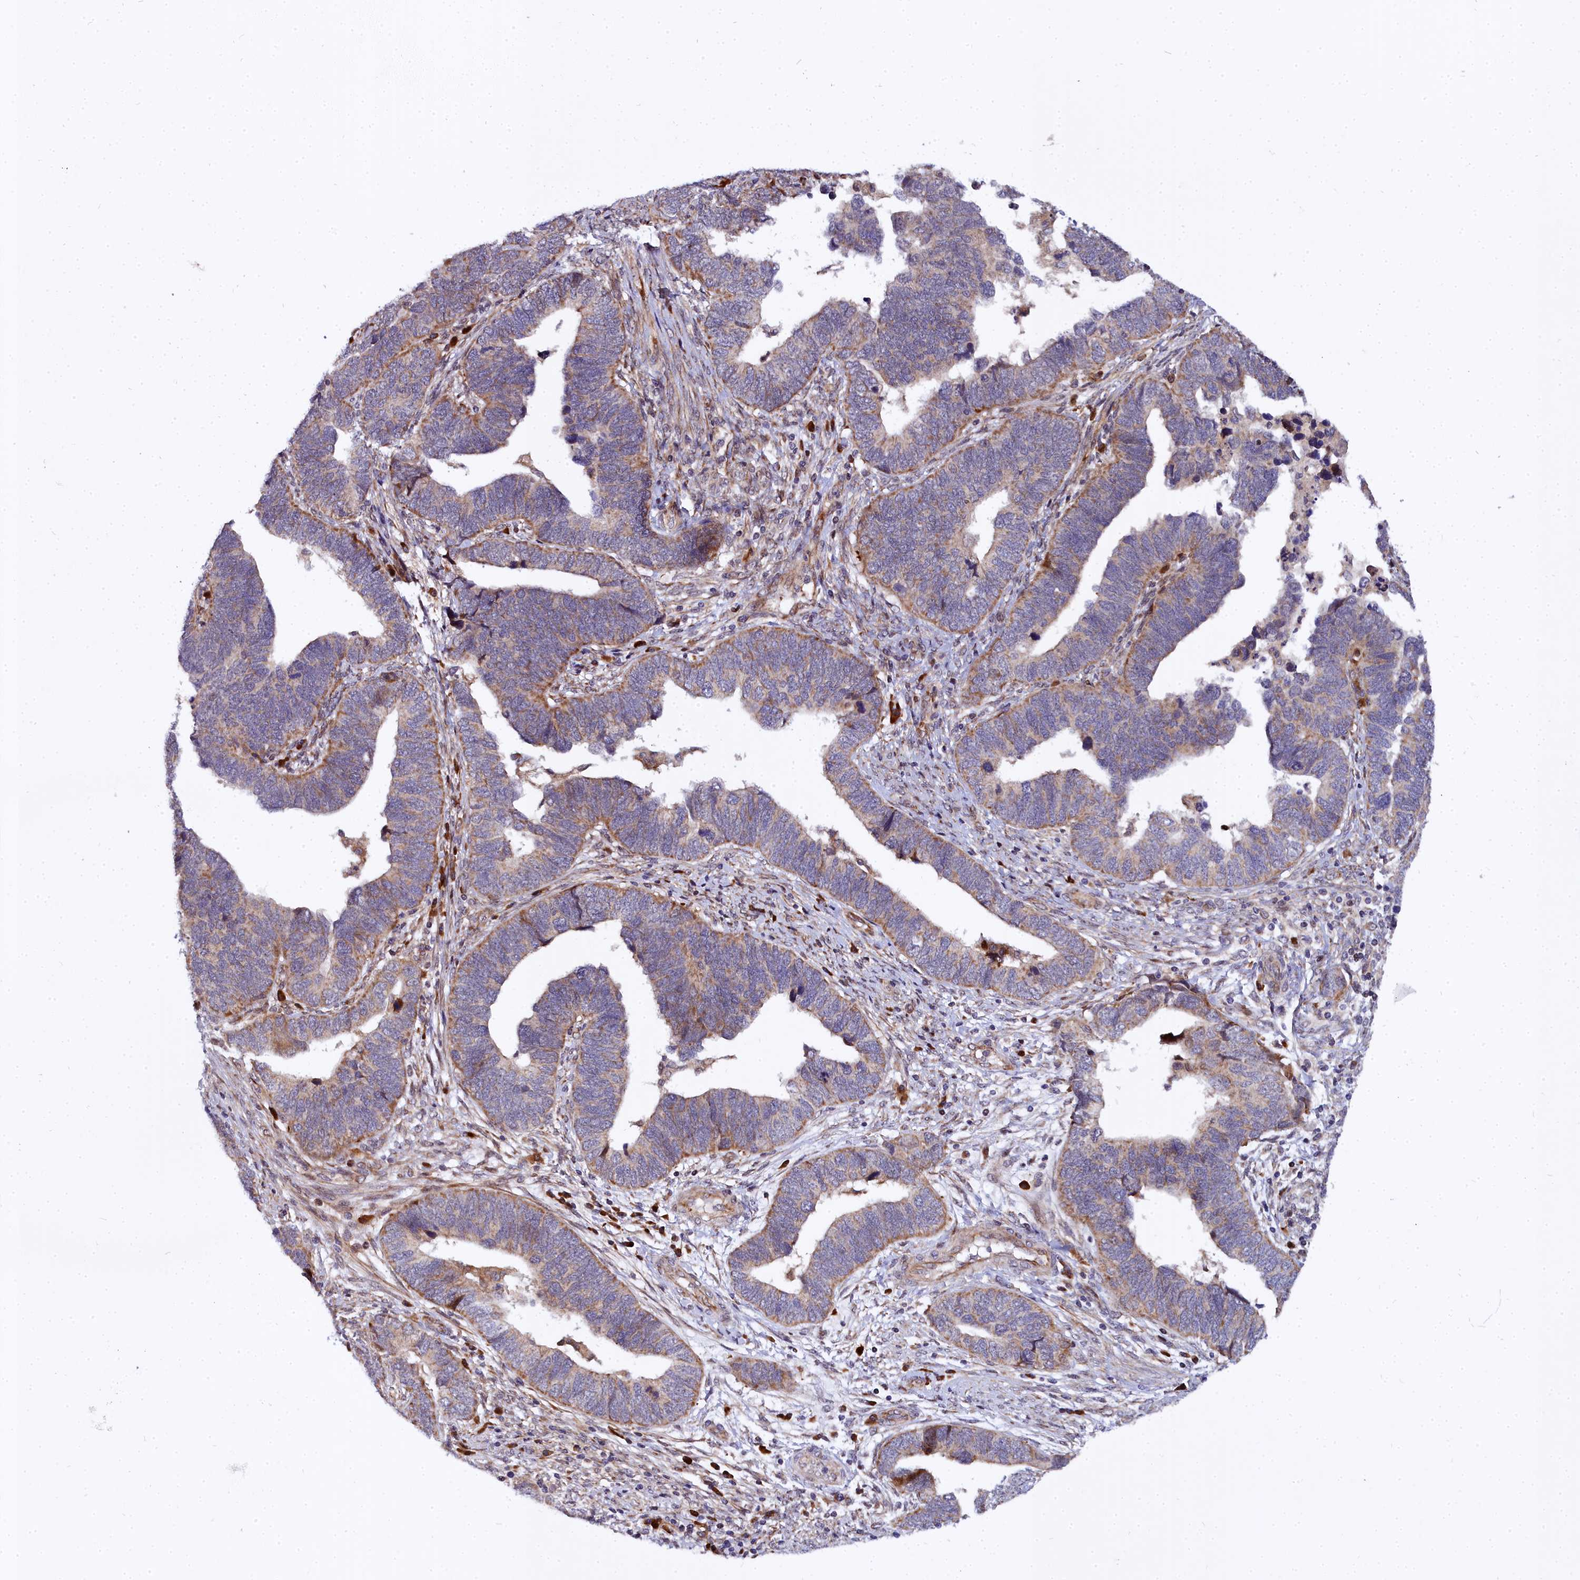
{"staining": {"intensity": "moderate", "quantity": "25%-75%", "location": "cytoplasmic/membranous"}, "tissue": "endometrial cancer", "cell_type": "Tumor cells", "image_type": "cancer", "snomed": [{"axis": "morphology", "description": "Adenocarcinoma, NOS"}, {"axis": "topography", "description": "Endometrium"}], "caption": "Immunohistochemical staining of endometrial cancer (adenocarcinoma) reveals medium levels of moderate cytoplasmic/membranous positivity in about 25%-75% of tumor cells.", "gene": "MRPS11", "patient": {"sex": "female", "age": 79}}